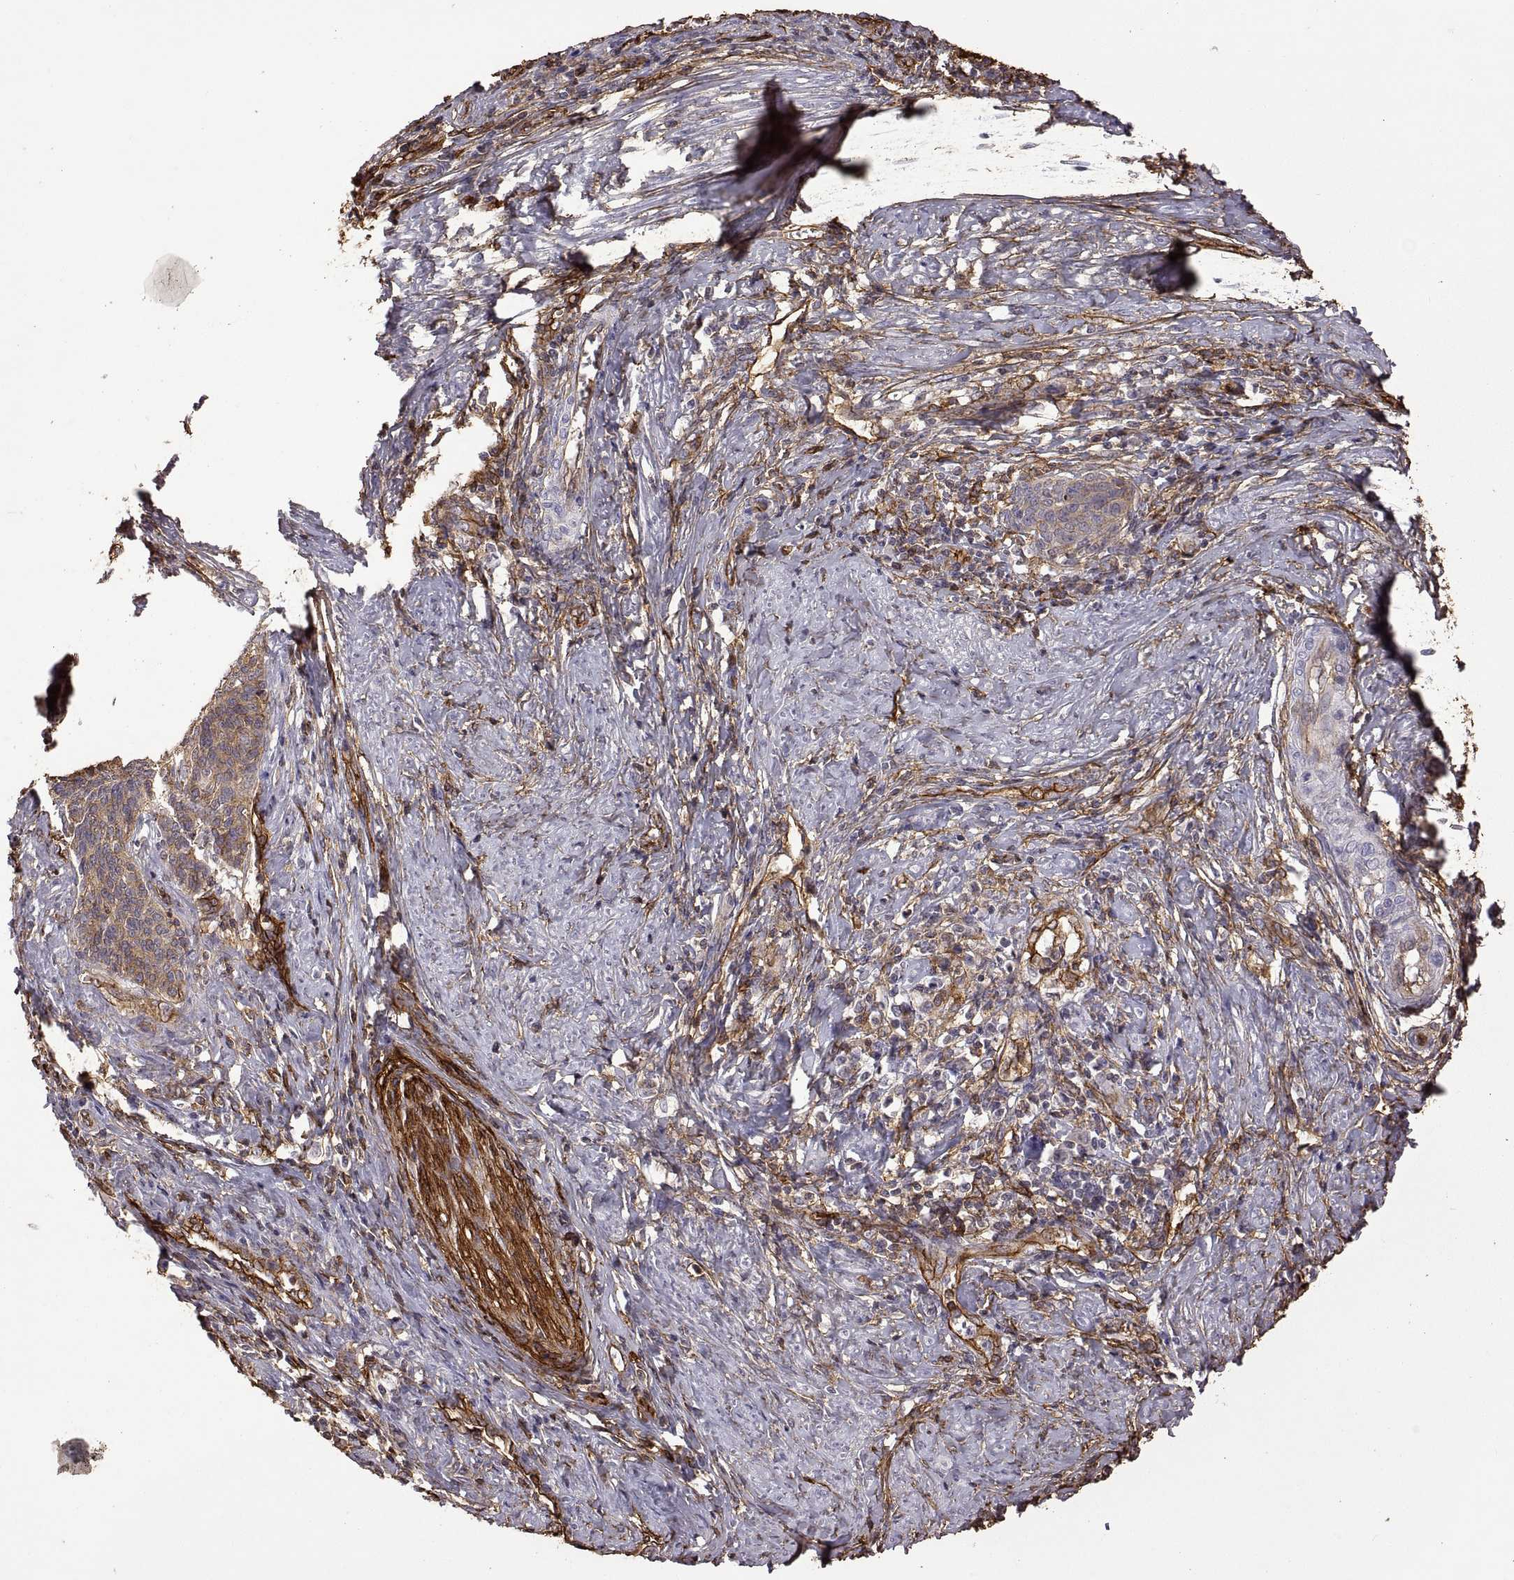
{"staining": {"intensity": "moderate", "quantity": "25%-75%", "location": "cytoplasmic/membranous"}, "tissue": "cervical cancer", "cell_type": "Tumor cells", "image_type": "cancer", "snomed": [{"axis": "morphology", "description": "Squamous cell carcinoma, NOS"}, {"axis": "topography", "description": "Cervix"}], "caption": "Immunohistochemical staining of human cervical cancer exhibits moderate cytoplasmic/membranous protein expression in about 25%-75% of tumor cells.", "gene": "S100A10", "patient": {"sex": "female", "age": 39}}